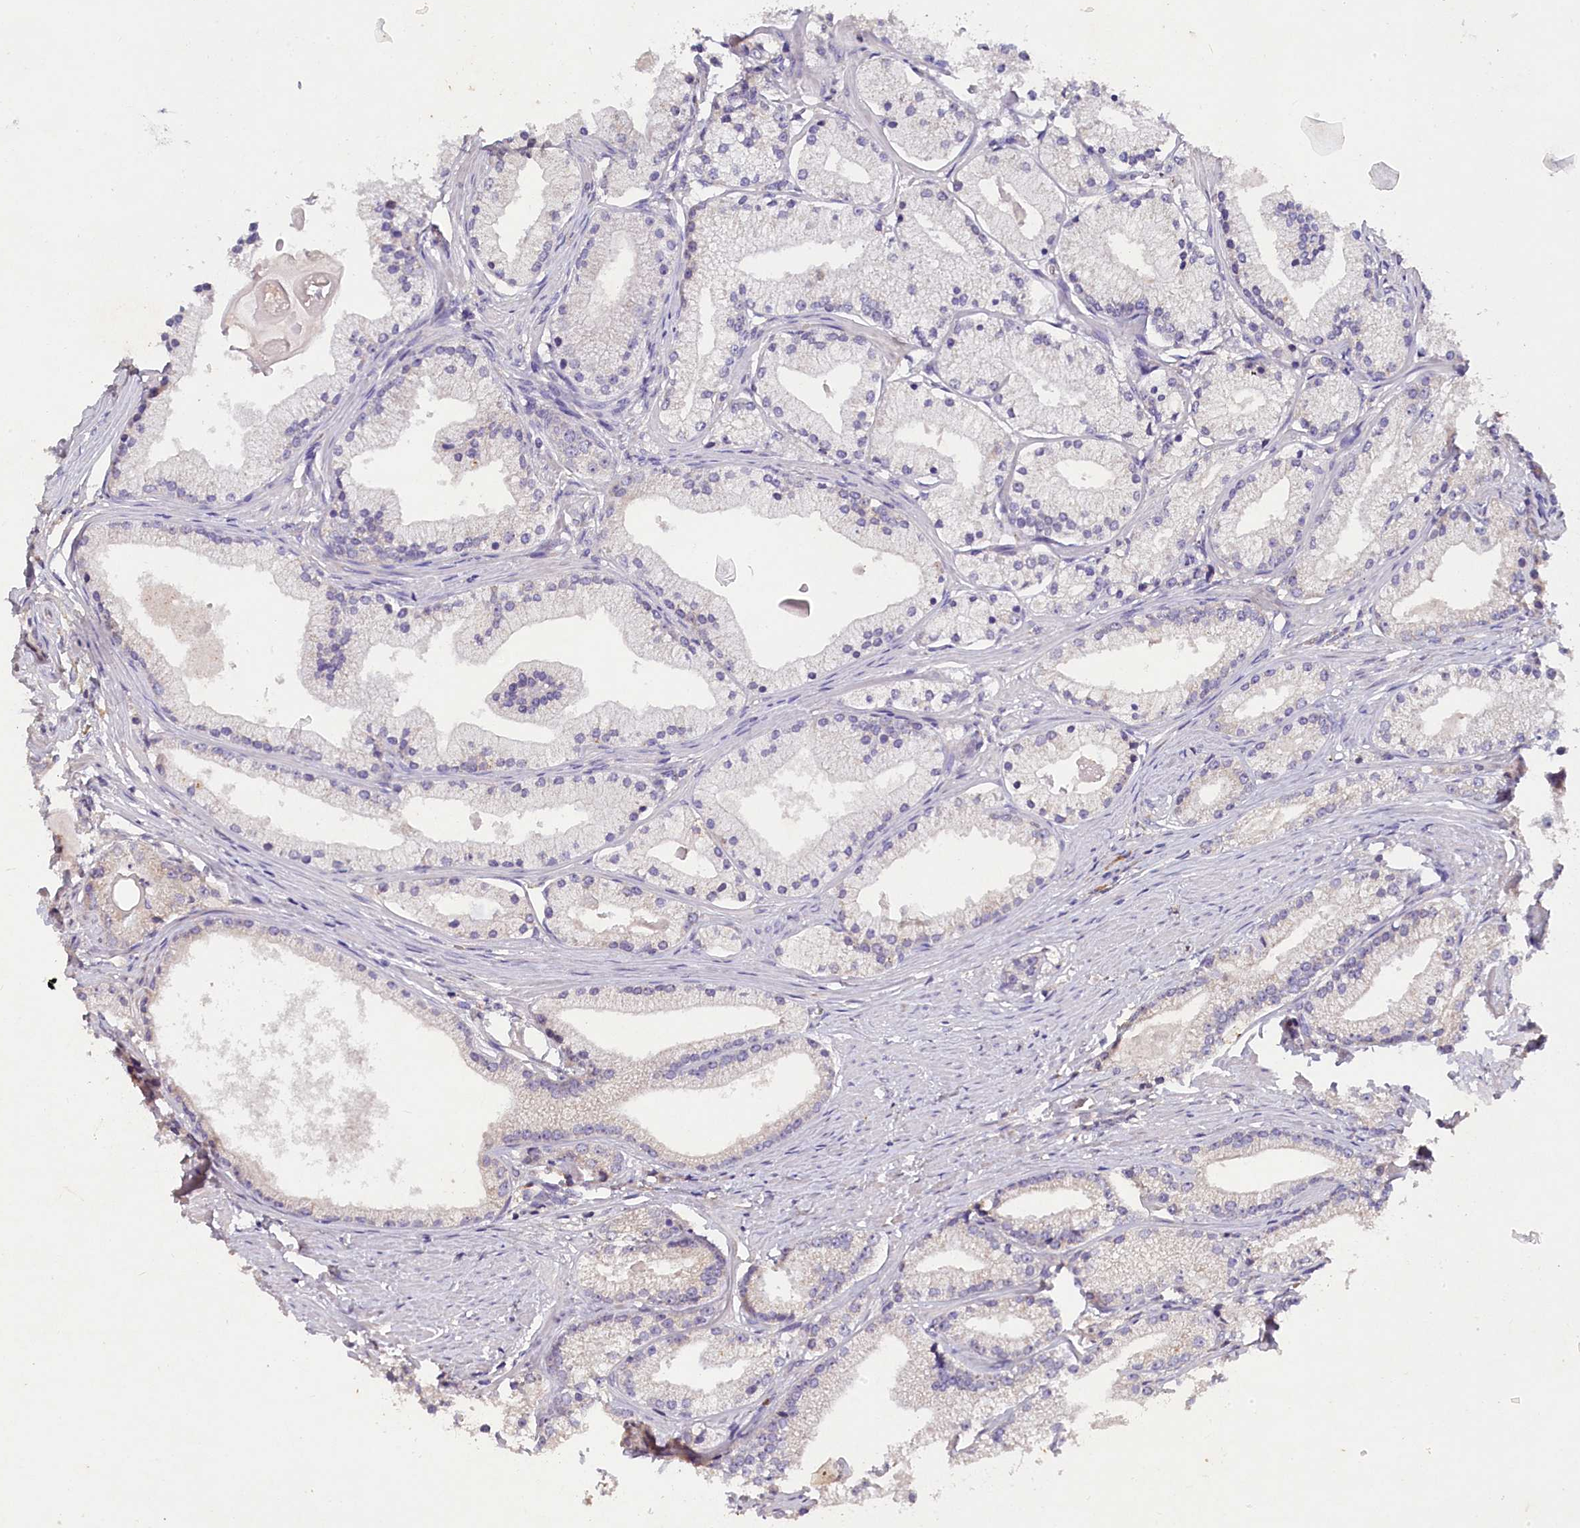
{"staining": {"intensity": "negative", "quantity": "none", "location": "none"}, "tissue": "prostate cancer", "cell_type": "Tumor cells", "image_type": "cancer", "snomed": [{"axis": "morphology", "description": "Adenocarcinoma, Low grade"}, {"axis": "topography", "description": "Prostate"}], "caption": "Human prostate cancer (low-grade adenocarcinoma) stained for a protein using immunohistochemistry (IHC) displays no positivity in tumor cells.", "gene": "ST7L", "patient": {"sex": "male", "age": 57}}